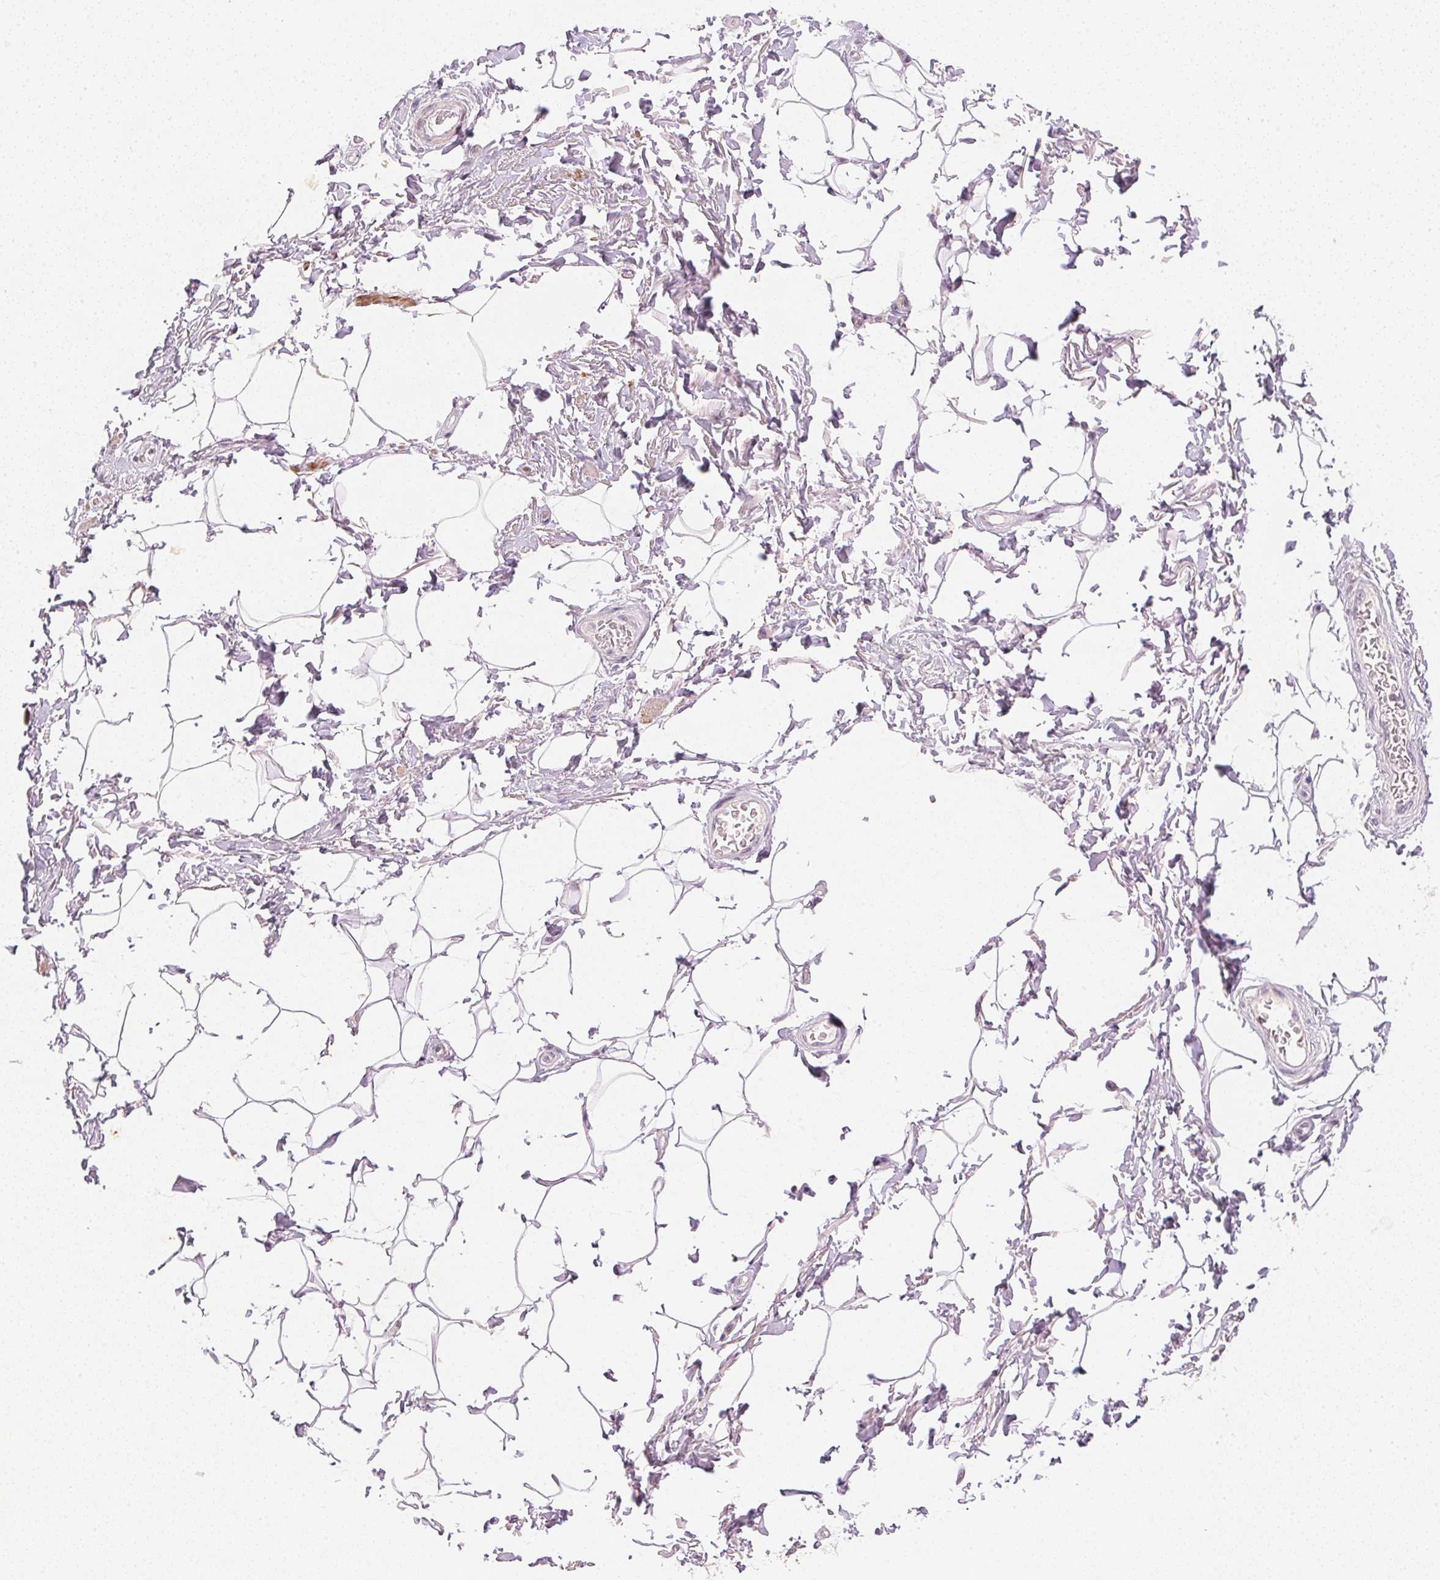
{"staining": {"intensity": "weak", "quantity": "<25%", "location": "cytoplasmic/membranous"}, "tissue": "adipose tissue", "cell_type": "Adipocytes", "image_type": "normal", "snomed": [{"axis": "morphology", "description": "Normal tissue, NOS"}, {"axis": "topography", "description": "Peripheral nerve tissue"}], "caption": "Adipose tissue was stained to show a protein in brown. There is no significant expression in adipocytes. (DAB (3,3'-diaminobenzidine) immunohistochemistry (IHC) with hematoxylin counter stain).", "gene": "SMTN", "patient": {"sex": "male", "age": 51}}